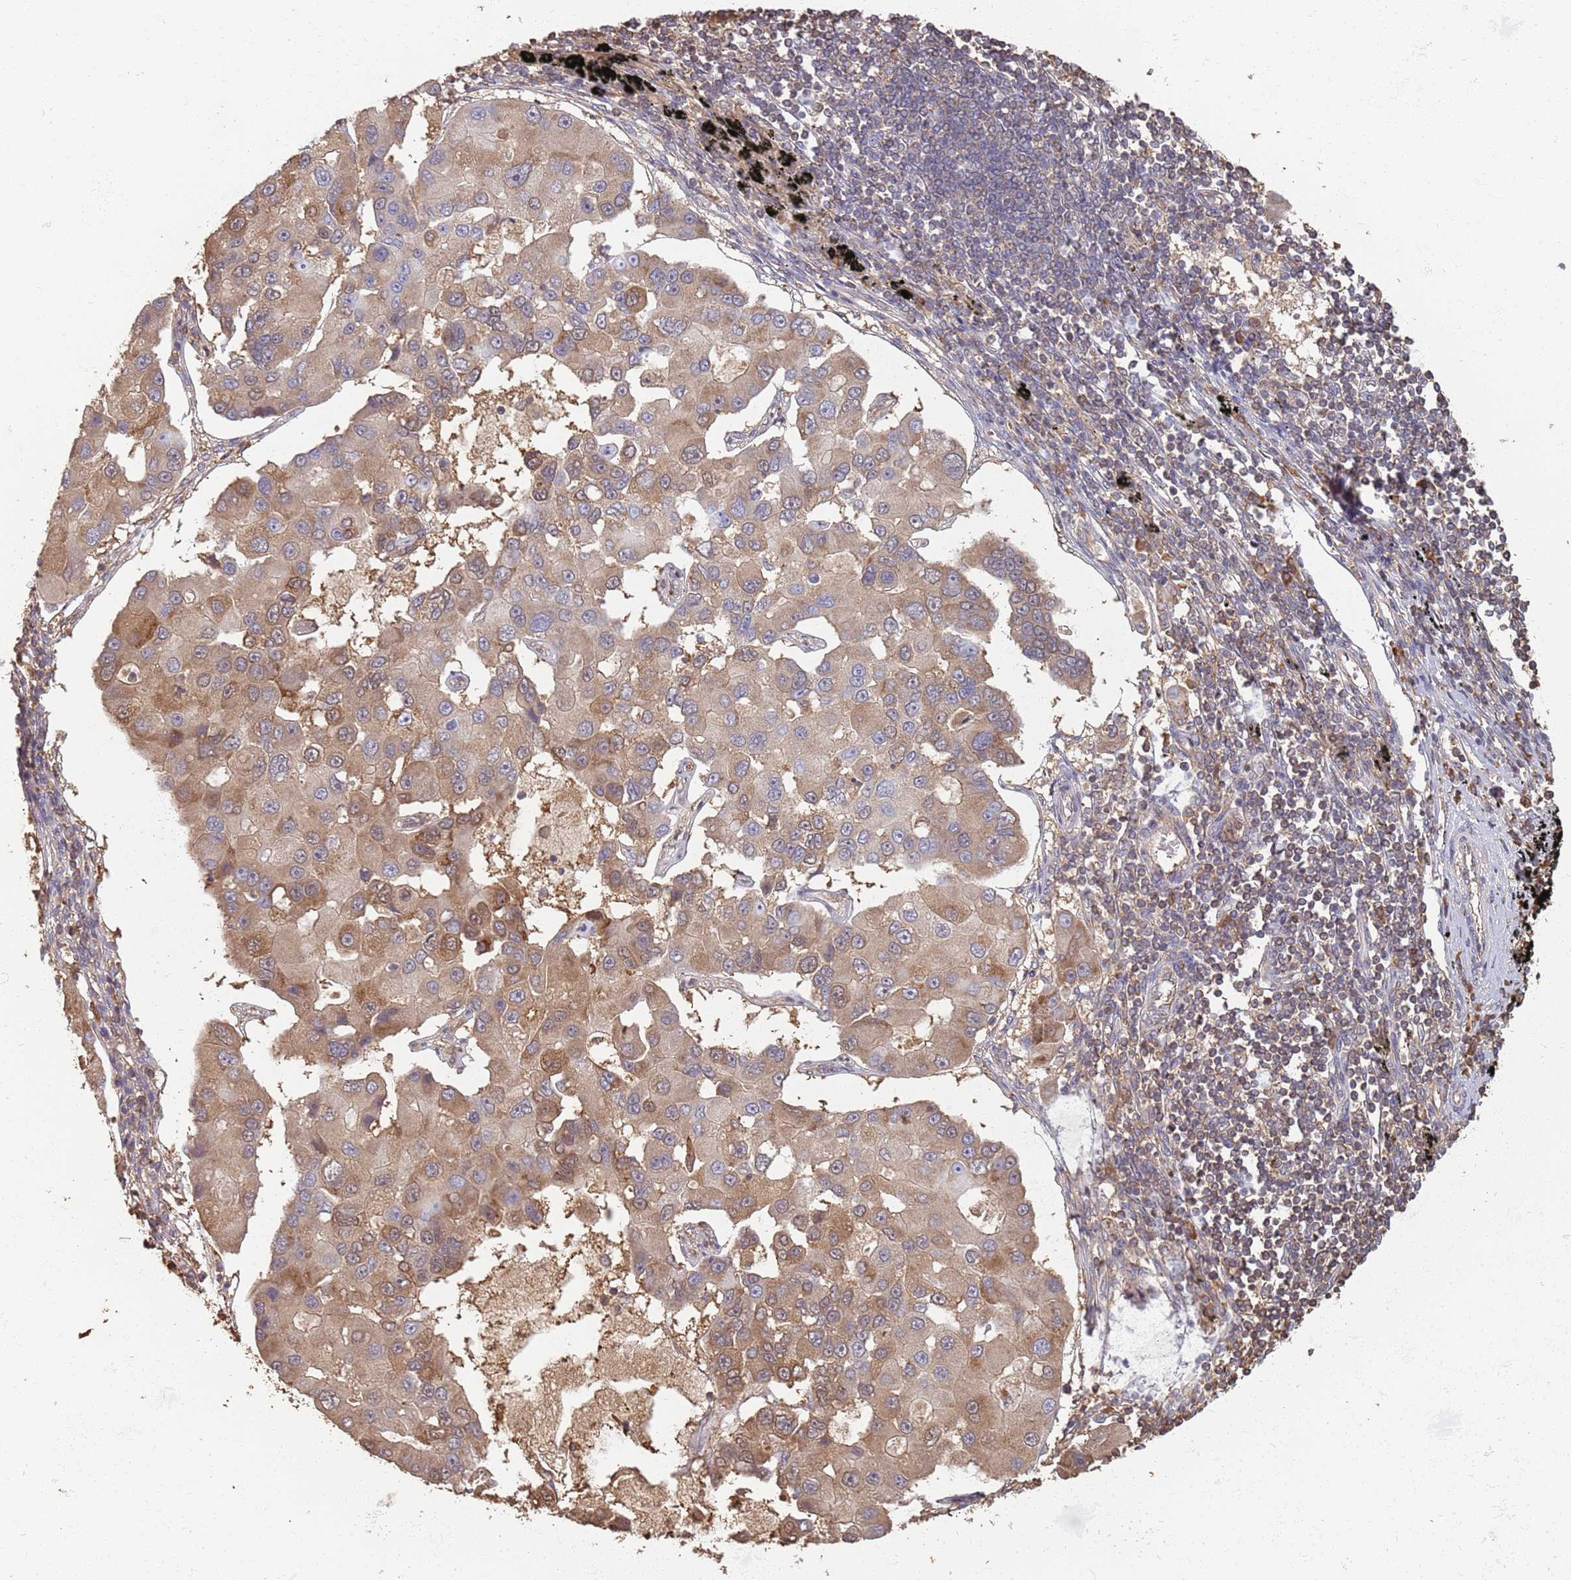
{"staining": {"intensity": "moderate", "quantity": "25%-75%", "location": "cytoplasmic/membranous,nuclear"}, "tissue": "lung cancer", "cell_type": "Tumor cells", "image_type": "cancer", "snomed": [{"axis": "morphology", "description": "Adenocarcinoma, NOS"}, {"axis": "topography", "description": "Lung"}], "caption": "The immunohistochemical stain labels moderate cytoplasmic/membranous and nuclear staining in tumor cells of lung adenocarcinoma tissue.", "gene": "COG4", "patient": {"sex": "female", "age": 54}}